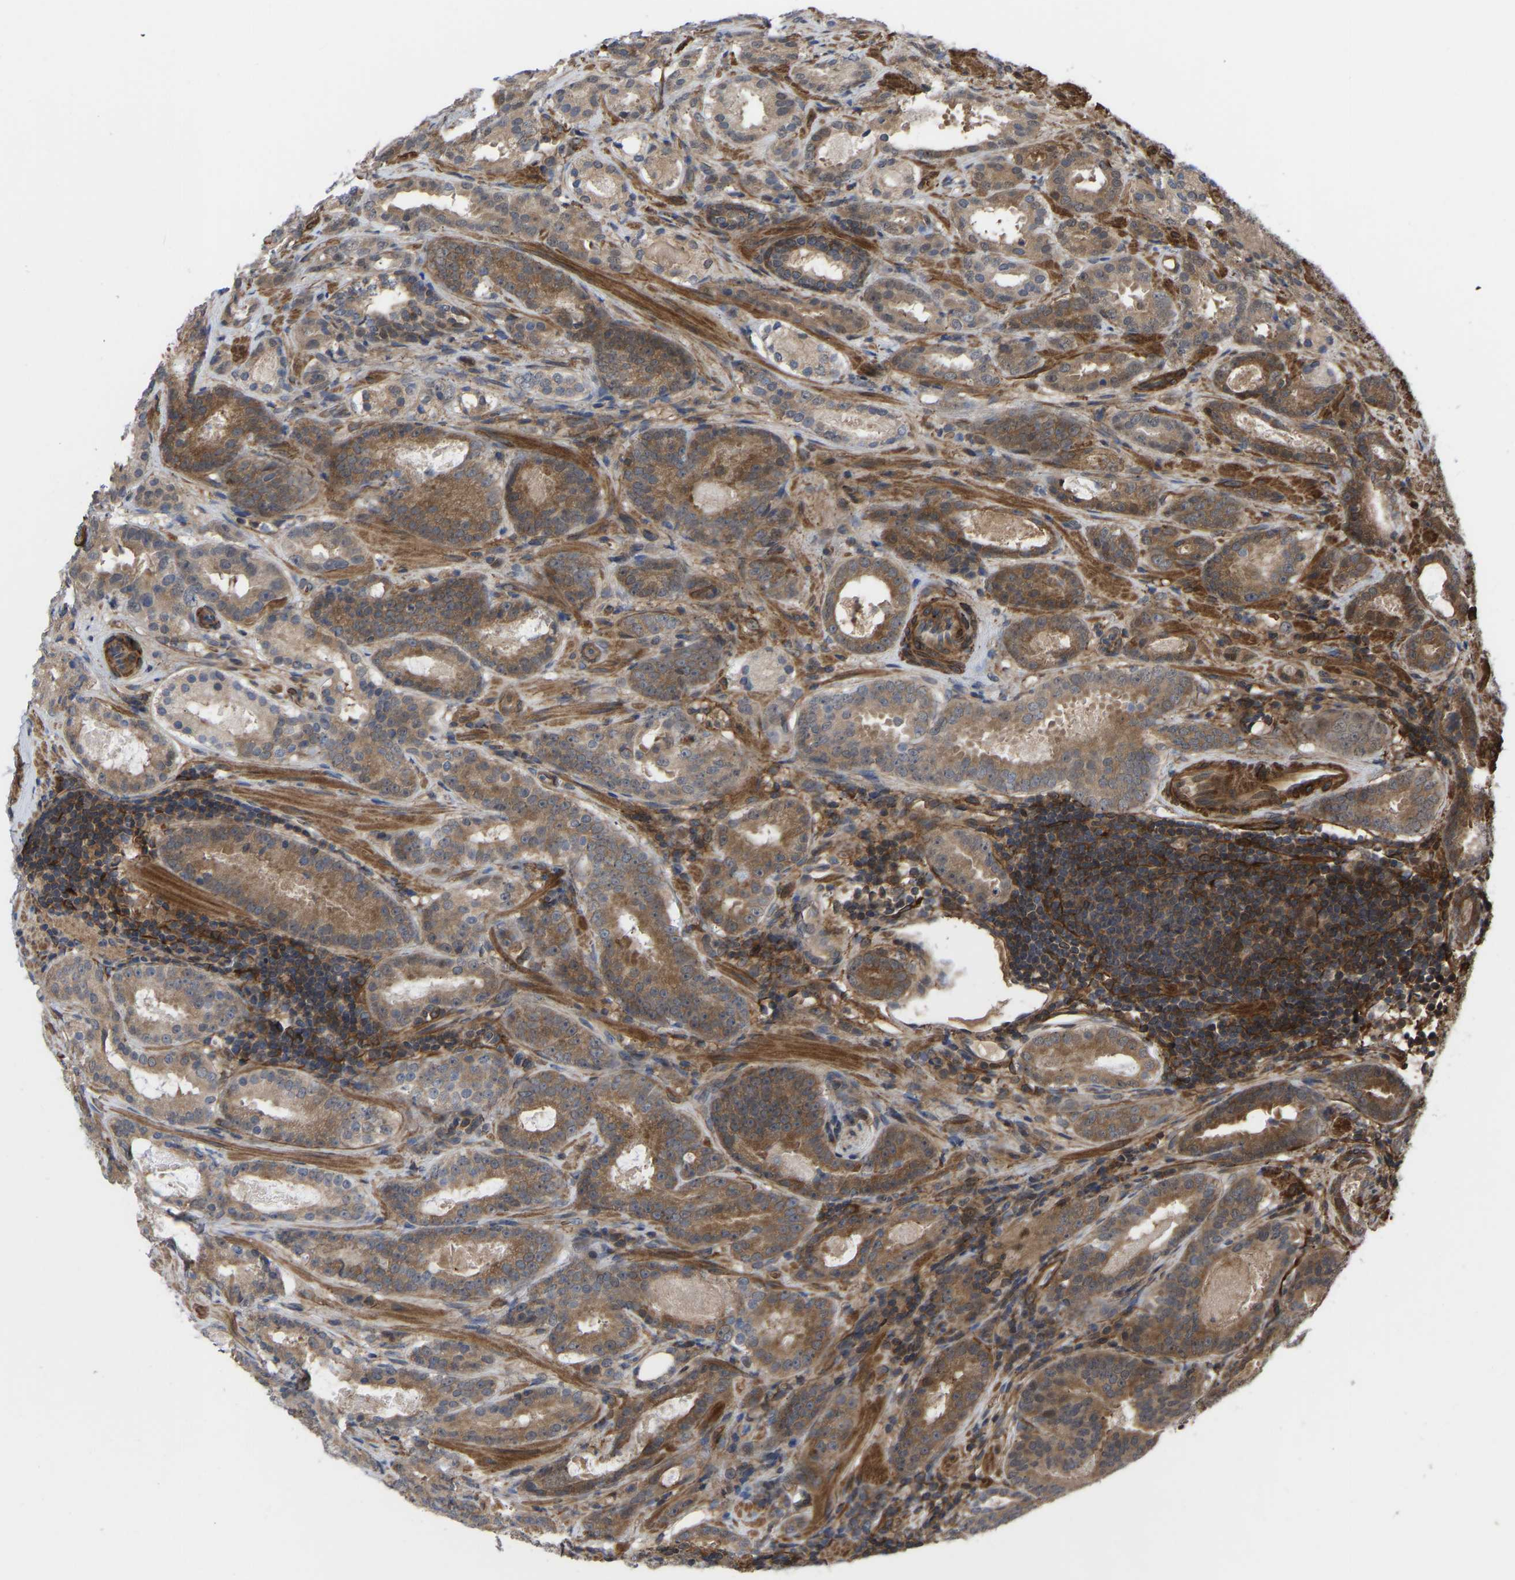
{"staining": {"intensity": "moderate", "quantity": ">75%", "location": "cytoplasmic/membranous"}, "tissue": "prostate cancer", "cell_type": "Tumor cells", "image_type": "cancer", "snomed": [{"axis": "morphology", "description": "Adenocarcinoma, Low grade"}, {"axis": "topography", "description": "Prostate"}], "caption": "Immunohistochemical staining of prostate cancer exhibits medium levels of moderate cytoplasmic/membranous protein expression in approximately >75% of tumor cells.", "gene": "CYP7B1", "patient": {"sex": "male", "age": 69}}